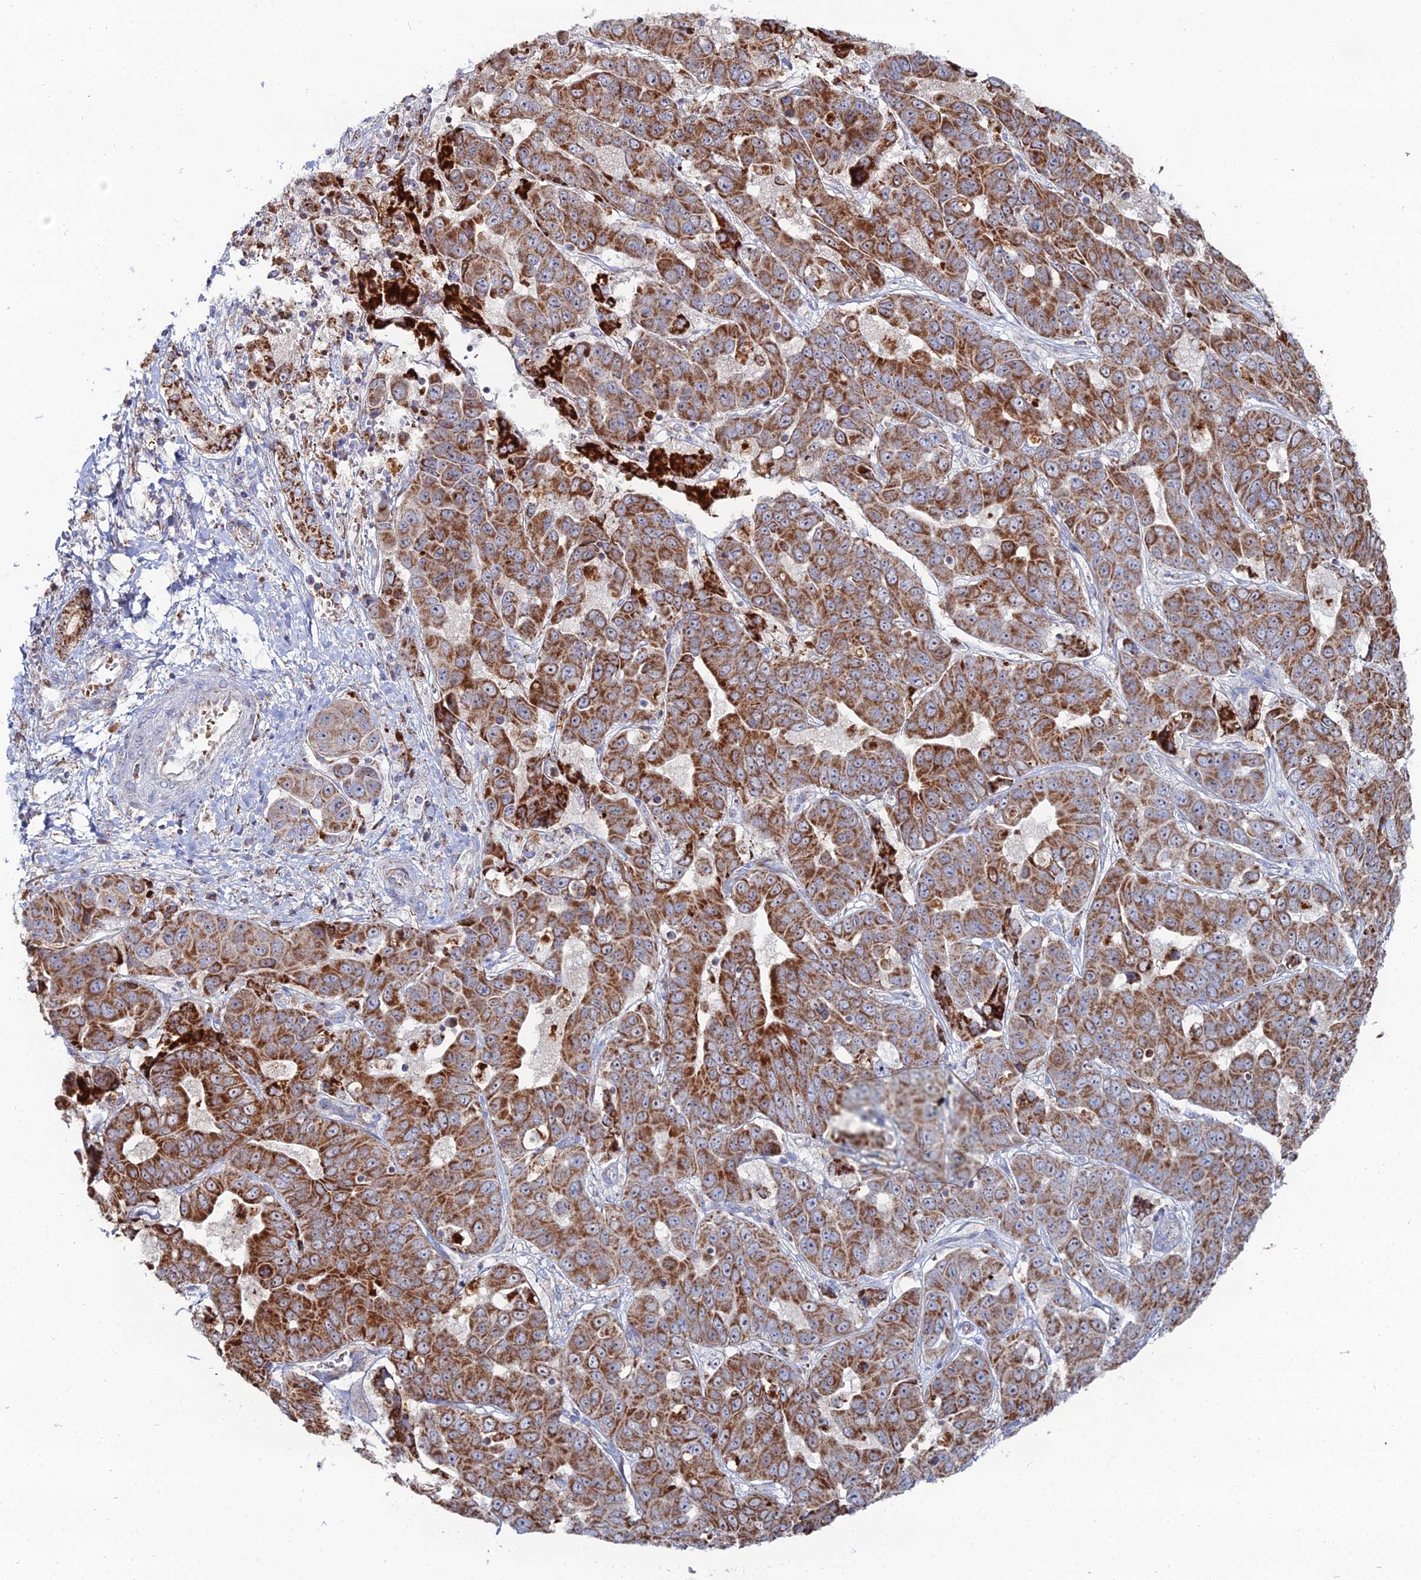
{"staining": {"intensity": "strong", "quantity": ">75%", "location": "cytoplasmic/membranous"}, "tissue": "liver cancer", "cell_type": "Tumor cells", "image_type": "cancer", "snomed": [{"axis": "morphology", "description": "Cholangiocarcinoma"}, {"axis": "topography", "description": "Liver"}], "caption": "Human liver cholangiocarcinoma stained with a protein marker demonstrates strong staining in tumor cells.", "gene": "MPC1", "patient": {"sex": "female", "age": 52}}